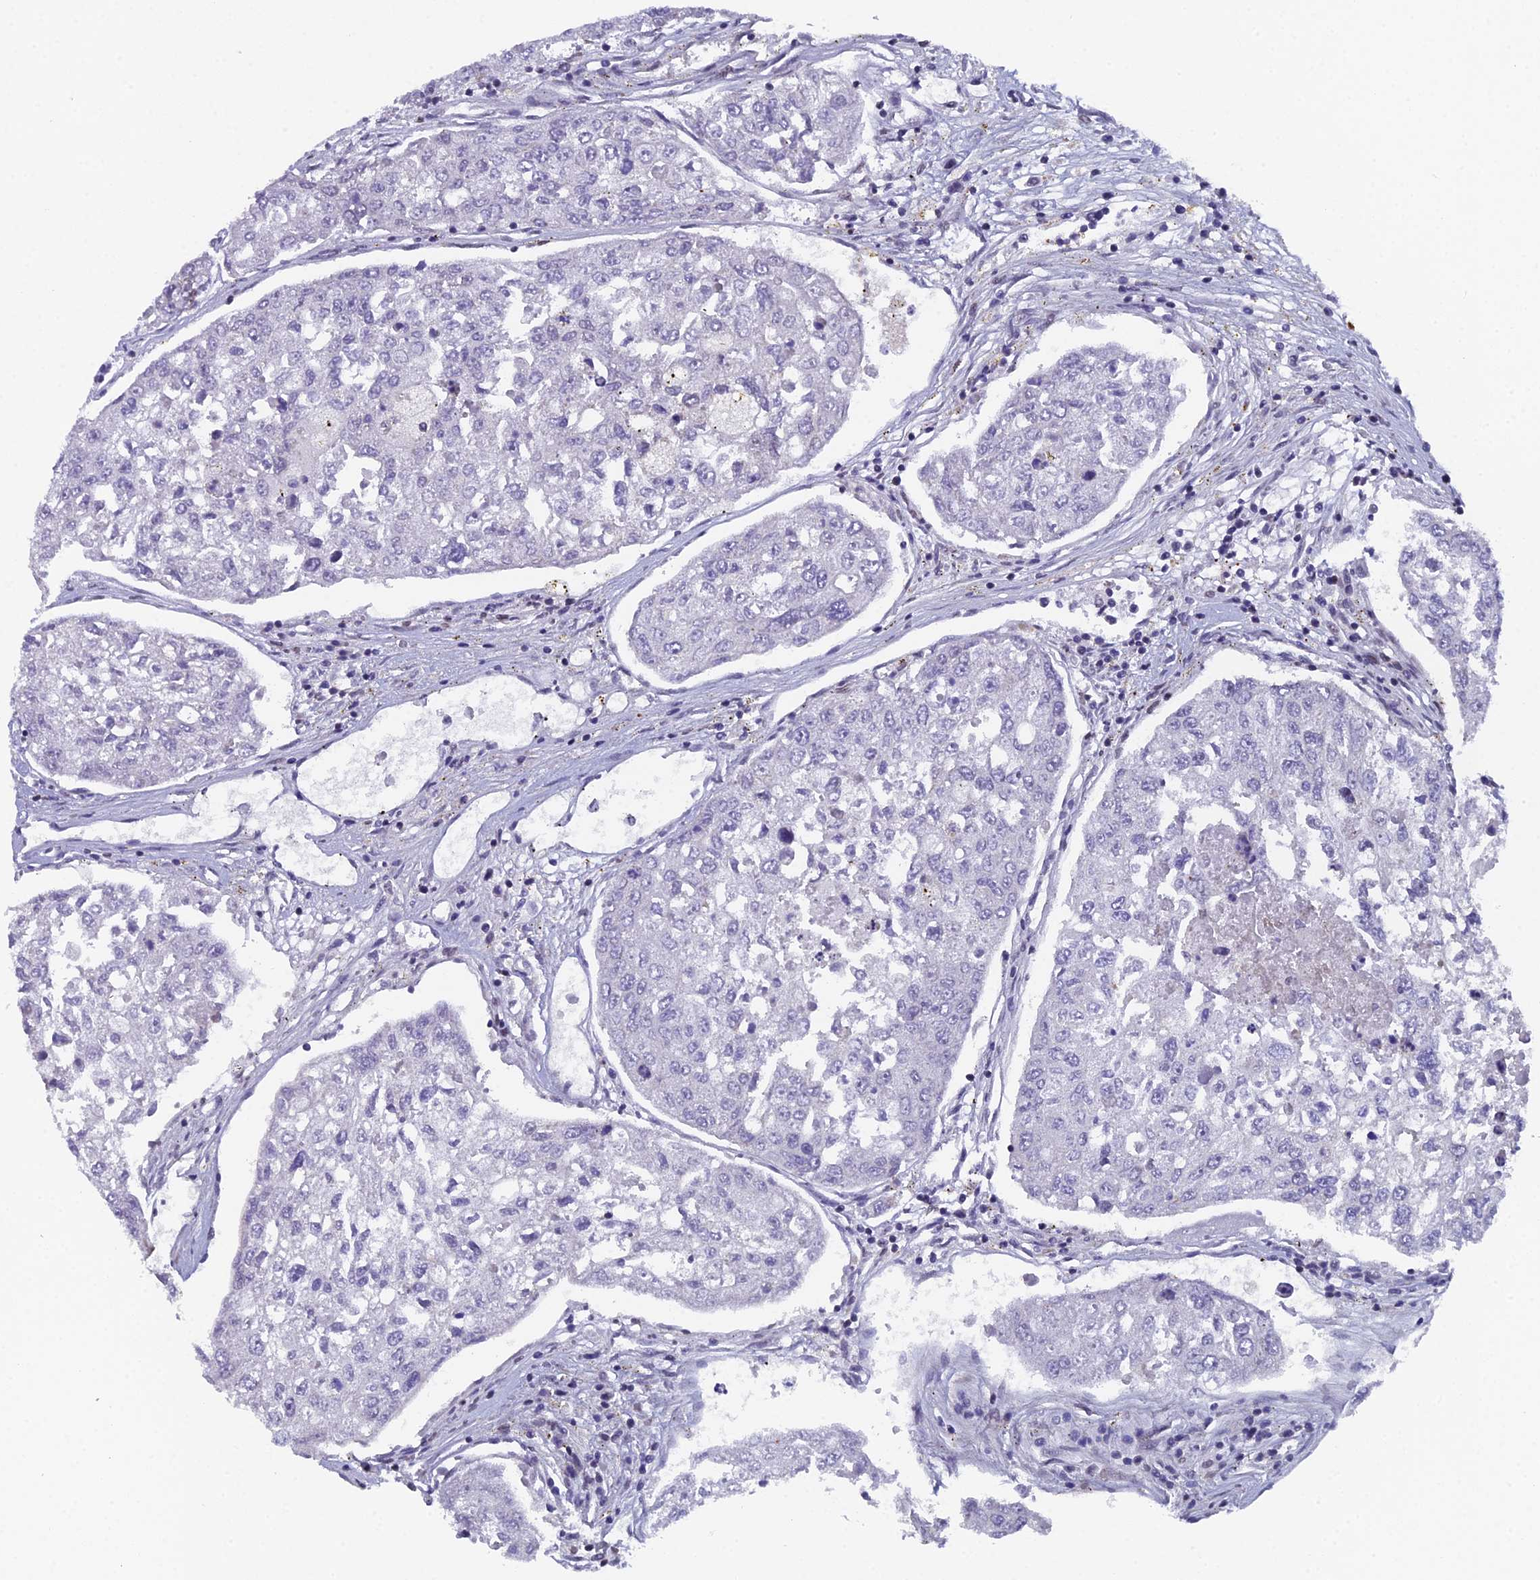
{"staining": {"intensity": "negative", "quantity": "none", "location": "none"}, "tissue": "urothelial cancer", "cell_type": "Tumor cells", "image_type": "cancer", "snomed": [{"axis": "morphology", "description": "Urothelial carcinoma, High grade"}, {"axis": "topography", "description": "Lymph node"}, {"axis": "topography", "description": "Urinary bladder"}], "caption": "This is an IHC histopathology image of urothelial cancer. There is no positivity in tumor cells.", "gene": "XKR9", "patient": {"sex": "male", "age": 51}}